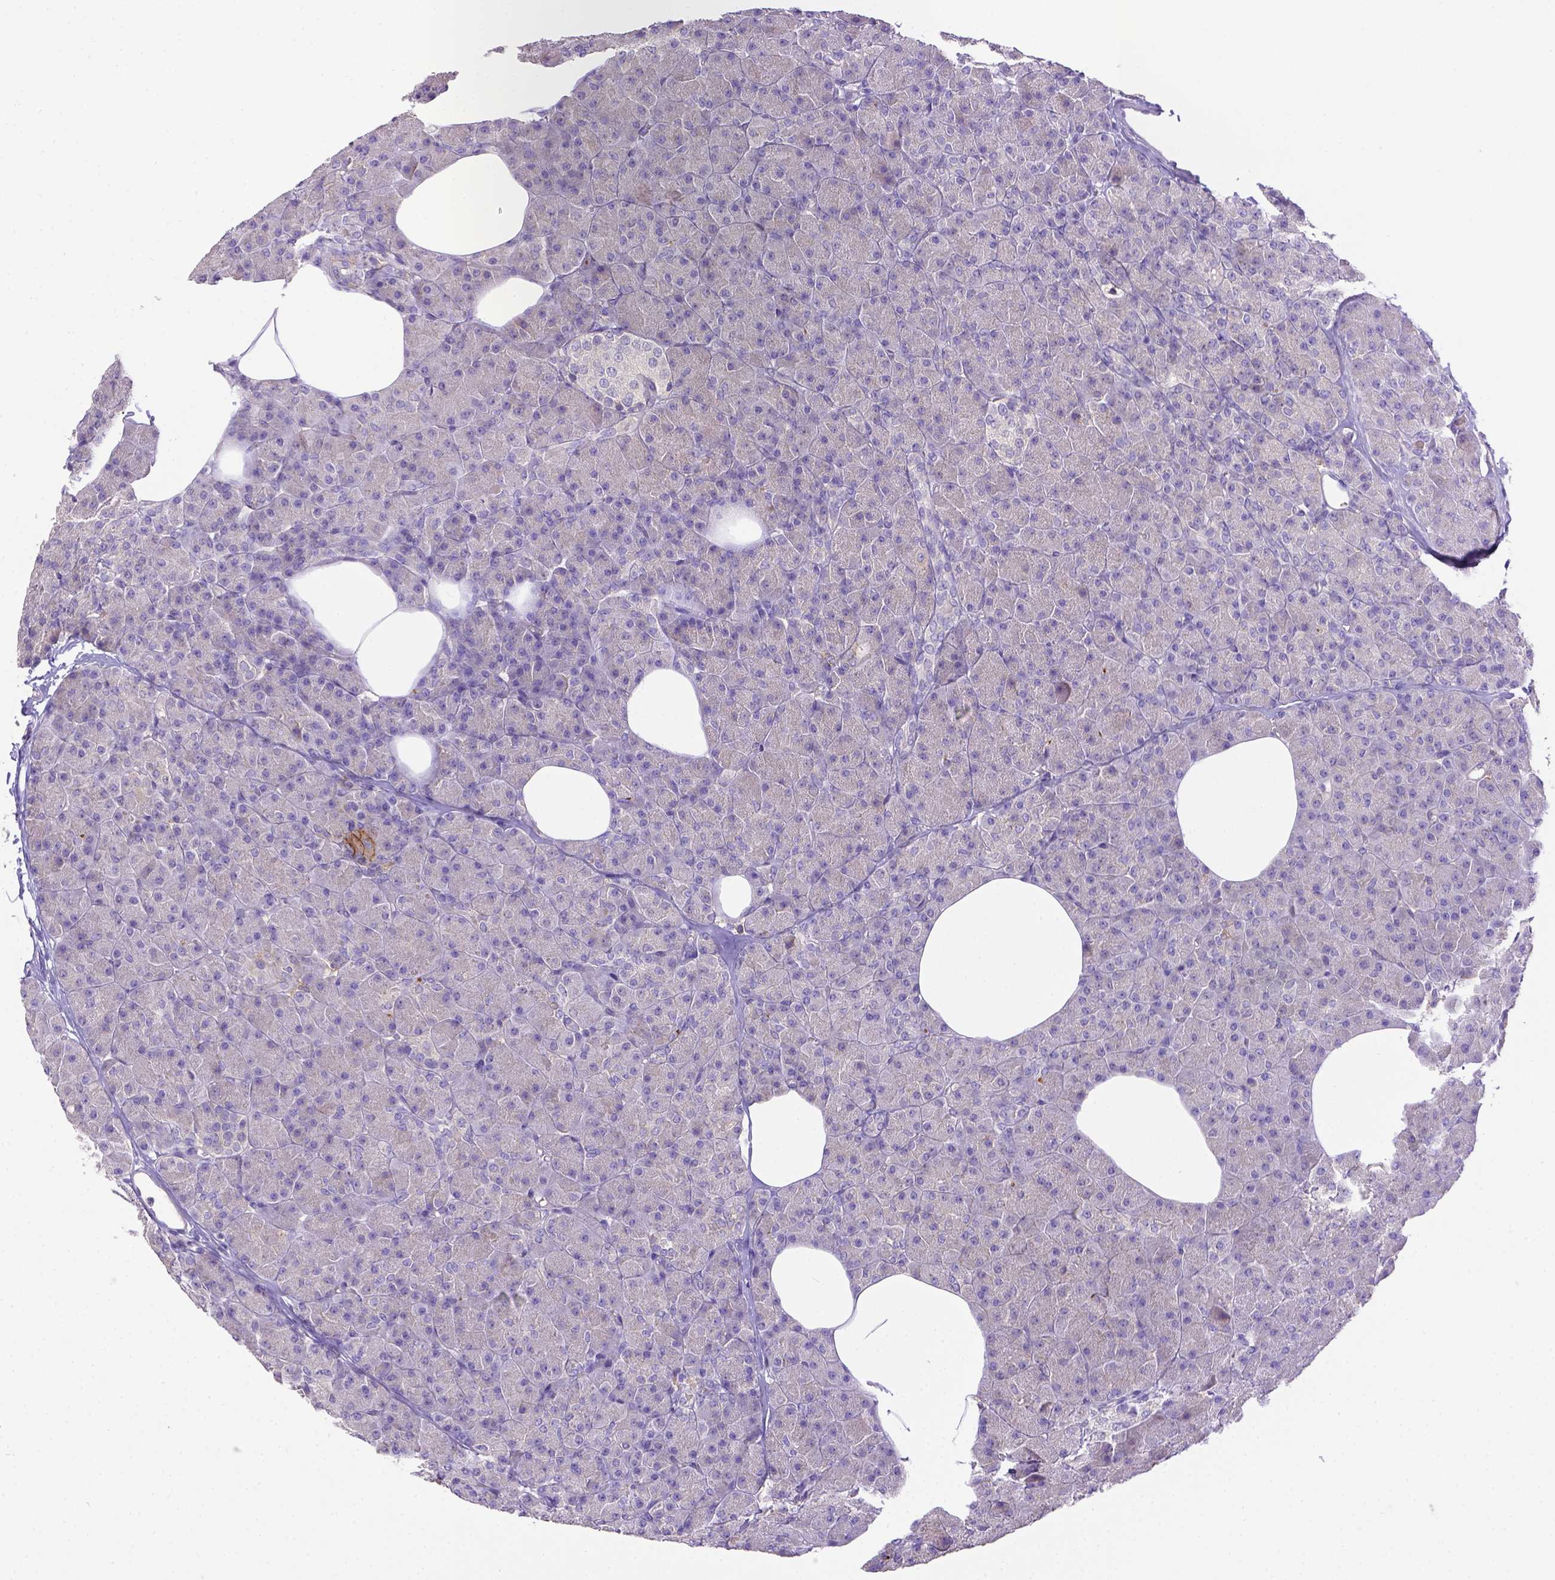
{"staining": {"intensity": "negative", "quantity": "none", "location": "none"}, "tissue": "pancreas", "cell_type": "Exocrine glandular cells", "image_type": "normal", "snomed": [{"axis": "morphology", "description": "Normal tissue, NOS"}, {"axis": "topography", "description": "Pancreas"}], "caption": "Pancreas was stained to show a protein in brown. There is no significant staining in exocrine glandular cells. Brightfield microscopy of IHC stained with DAB (brown) and hematoxylin (blue), captured at high magnification.", "gene": "CD40", "patient": {"sex": "female", "age": 45}}